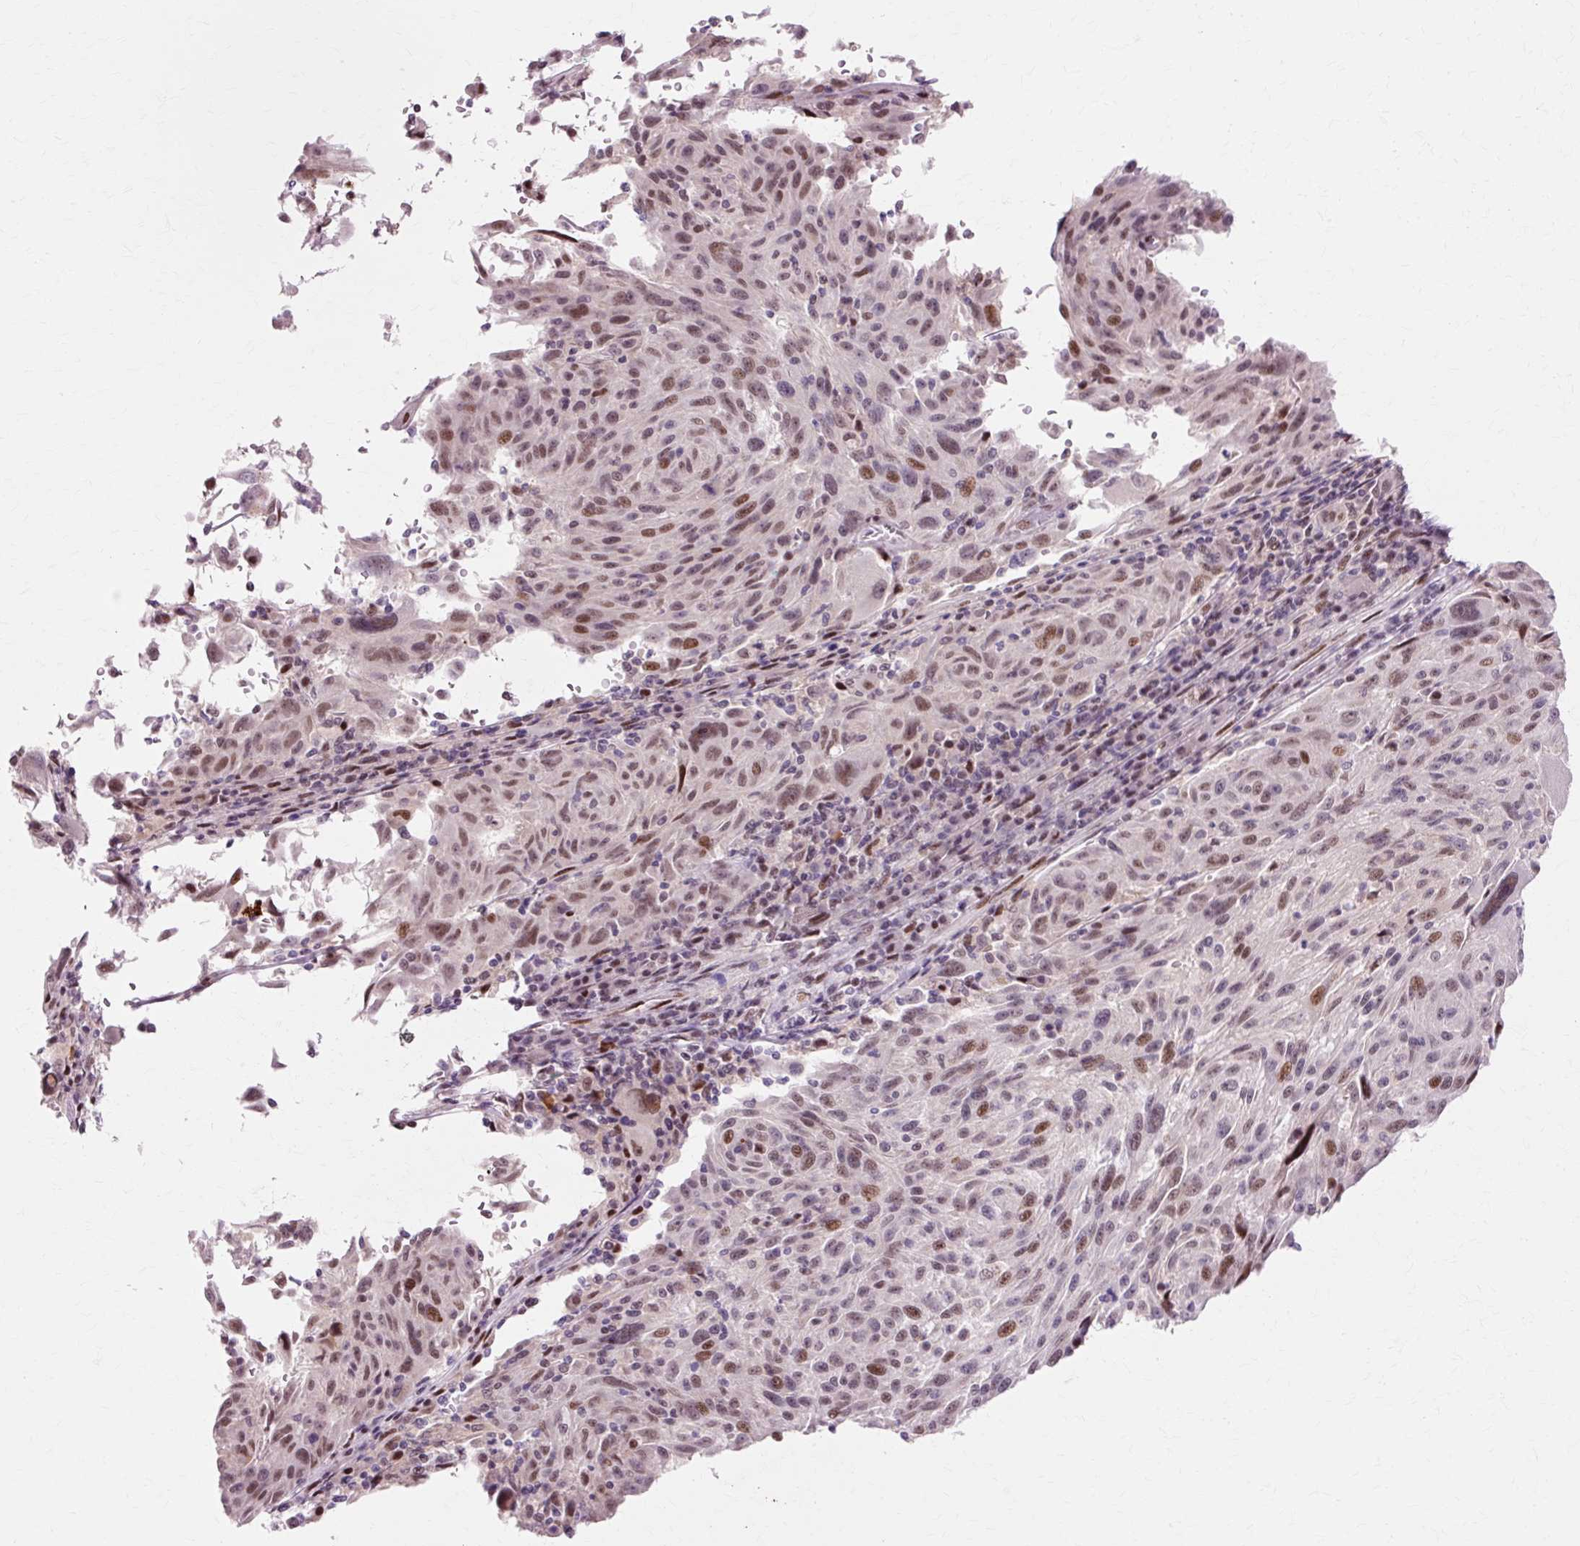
{"staining": {"intensity": "moderate", "quantity": "25%-75%", "location": "nuclear"}, "tissue": "melanoma", "cell_type": "Tumor cells", "image_type": "cancer", "snomed": [{"axis": "morphology", "description": "Malignant melanoma, NOS"}, {"axis": "topography", "description": "Skin"}], "caption": "Tumor cells show medium levels of moderate nuclear expression in approximately 25%-75% of cells in human malignant melanoma.", "gene": "MACROD2", "patient": {"sex": "male", "age": 53}}